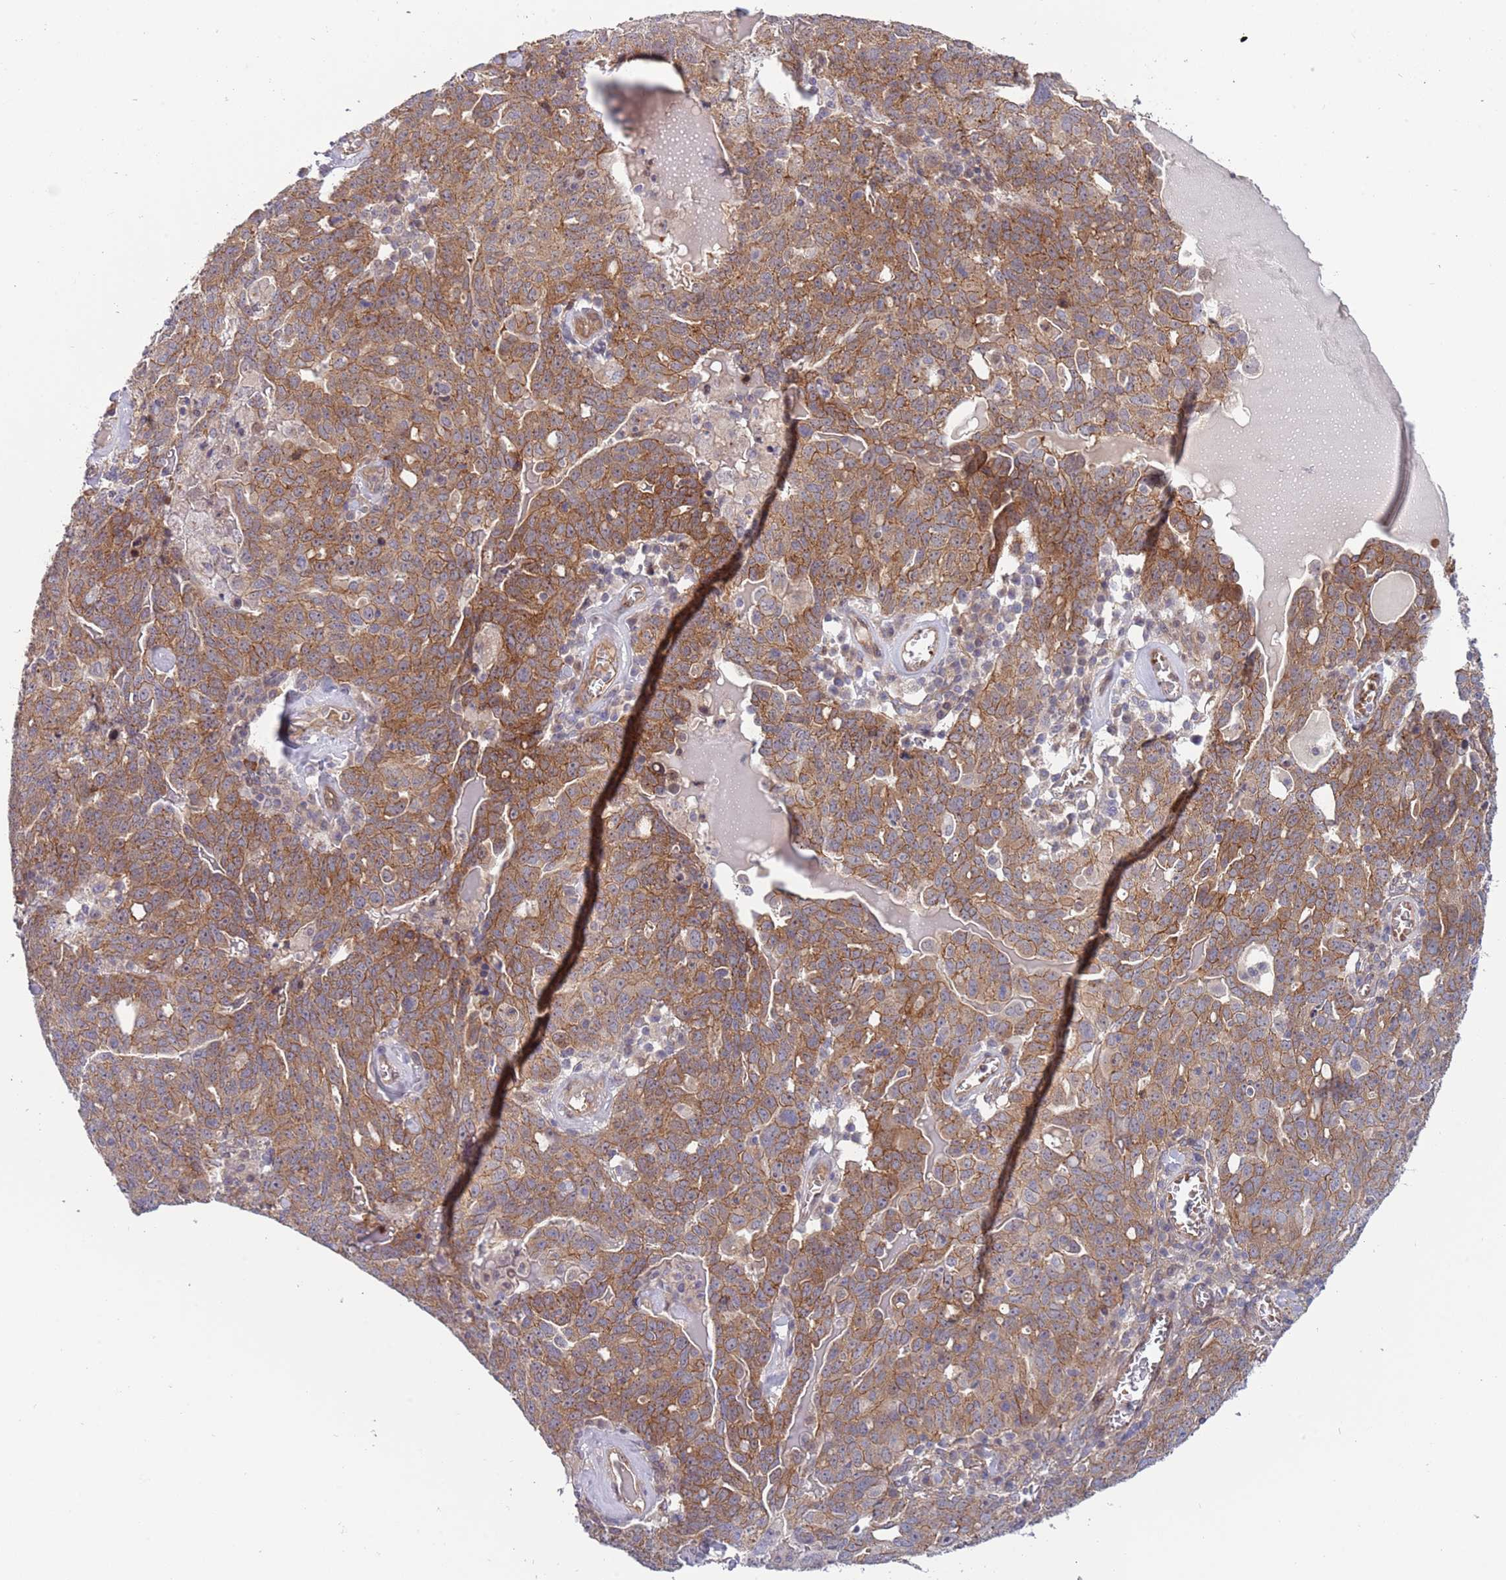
{"staining": {"intensity": "moderate", "quantity": ">75%", "location": "cytoplasmic/membranous"}, "tissue": "ovarian cancer", "cell_type": "Tumor cells", "image_type": "cancer", "snomed": [{"axis": "morphology", "description": "Carcinoma, endometroid"}, {"axis": "topography", "description": "Ovary"}], "caption": "Tumor cells show medium levels of moderate cytoplasmic/membranous expression in approximately >75% of cells in human ovarian endometroid carcinoma.", "gene": "ITGB6", "patient": {"sex": "female", "age": 62}}